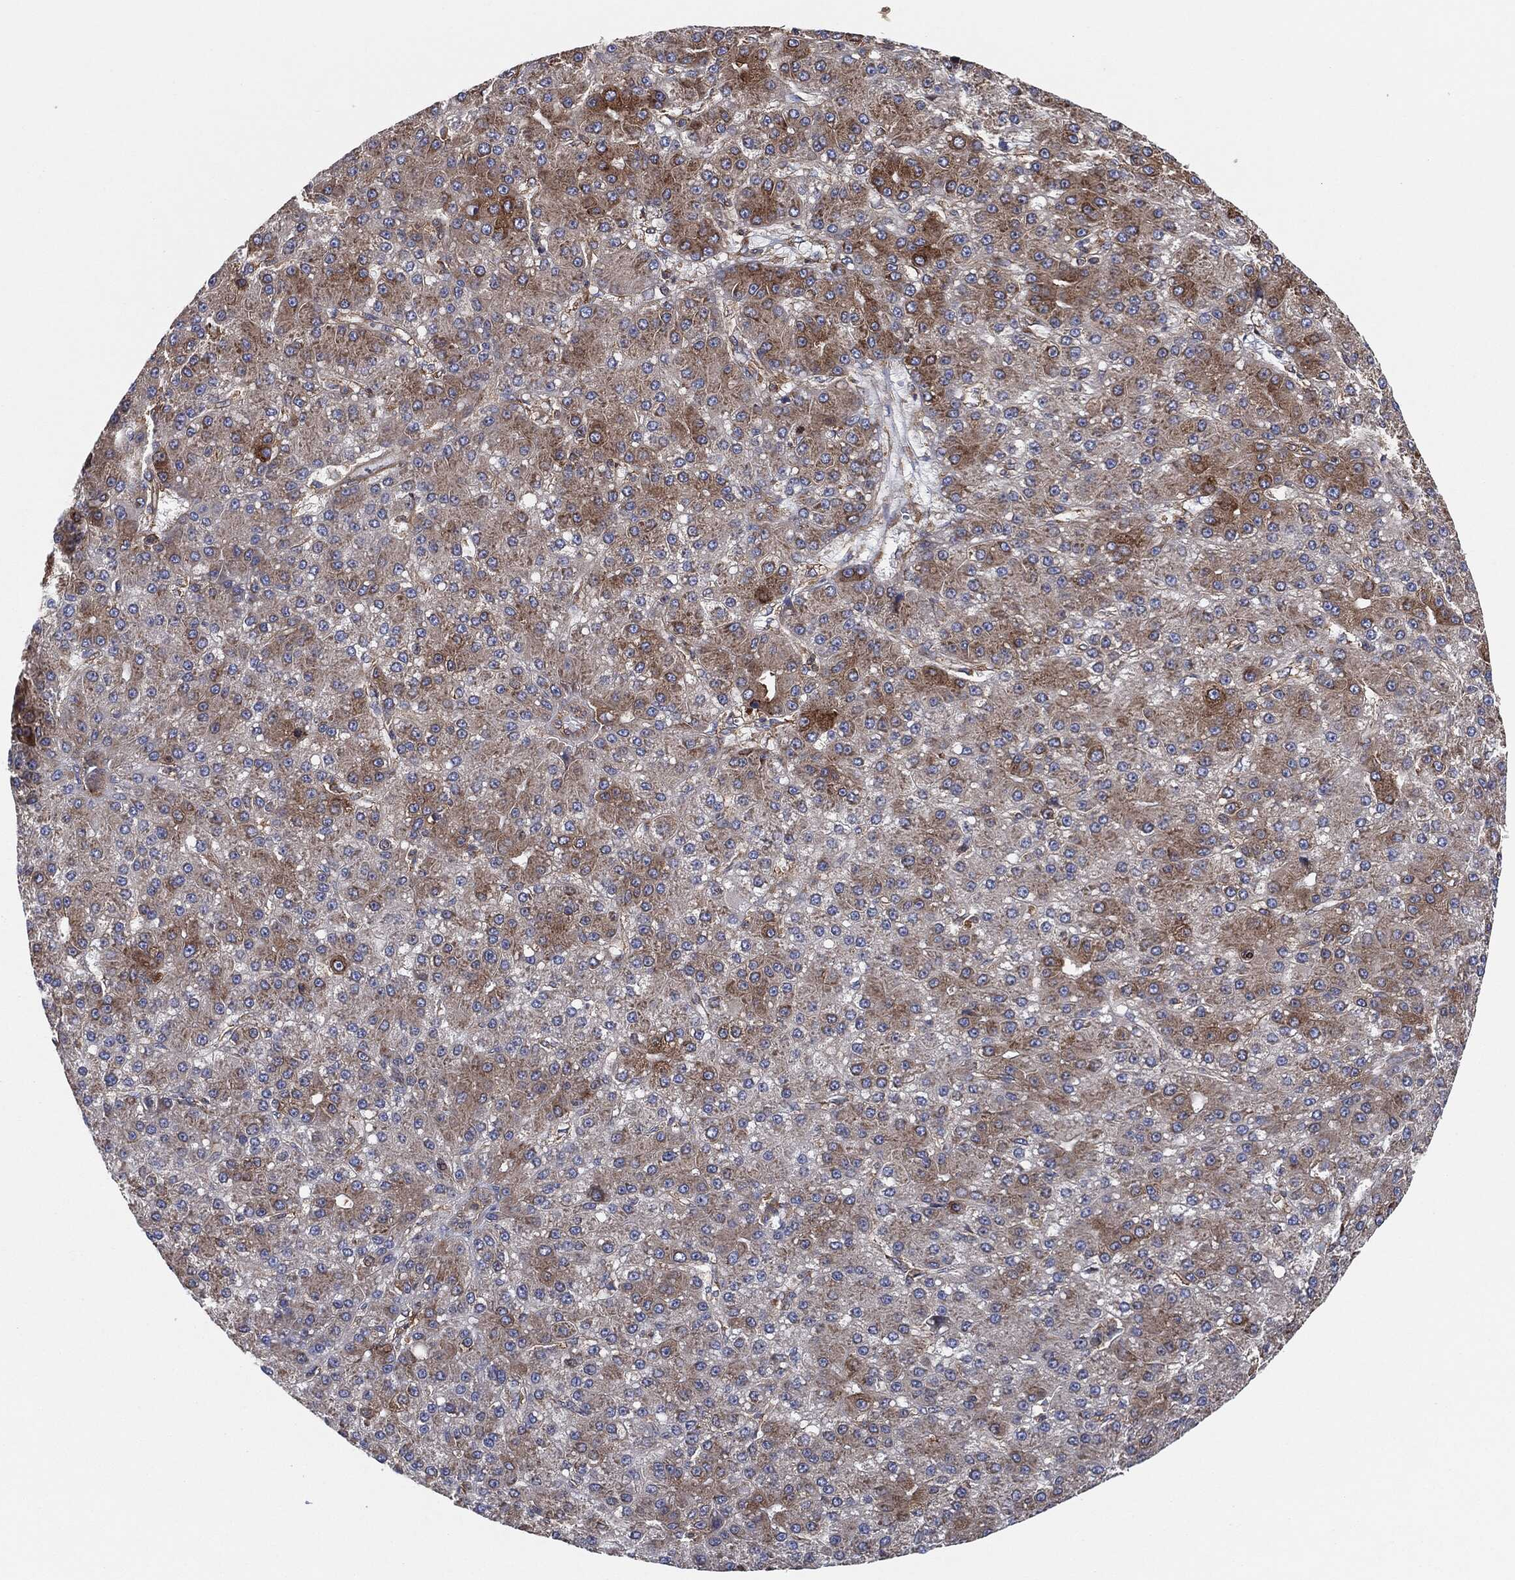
{"staining": {"intensity": "moderate", "quantity": "<25%", "location": "cytoplasmic/membranous"}, "tissue": "liver cancer", "cell_type": "Tumor cells", "image_type": "cancer", "snomed": [{"axis": "morphology", "description": "Carcinoma, Hepatocellular, NOS"}, {"axis": "topography", "description": "Liver"}], "caption": "Immunohistochemistry of human hepatocellular carcinoma (liver) reveals low levels of moderate cytoplasmic/membranous staining in about <25% of tumor cells.", "gene": "EIF2S2", "patient": {"sex": "male", "age": 67}}